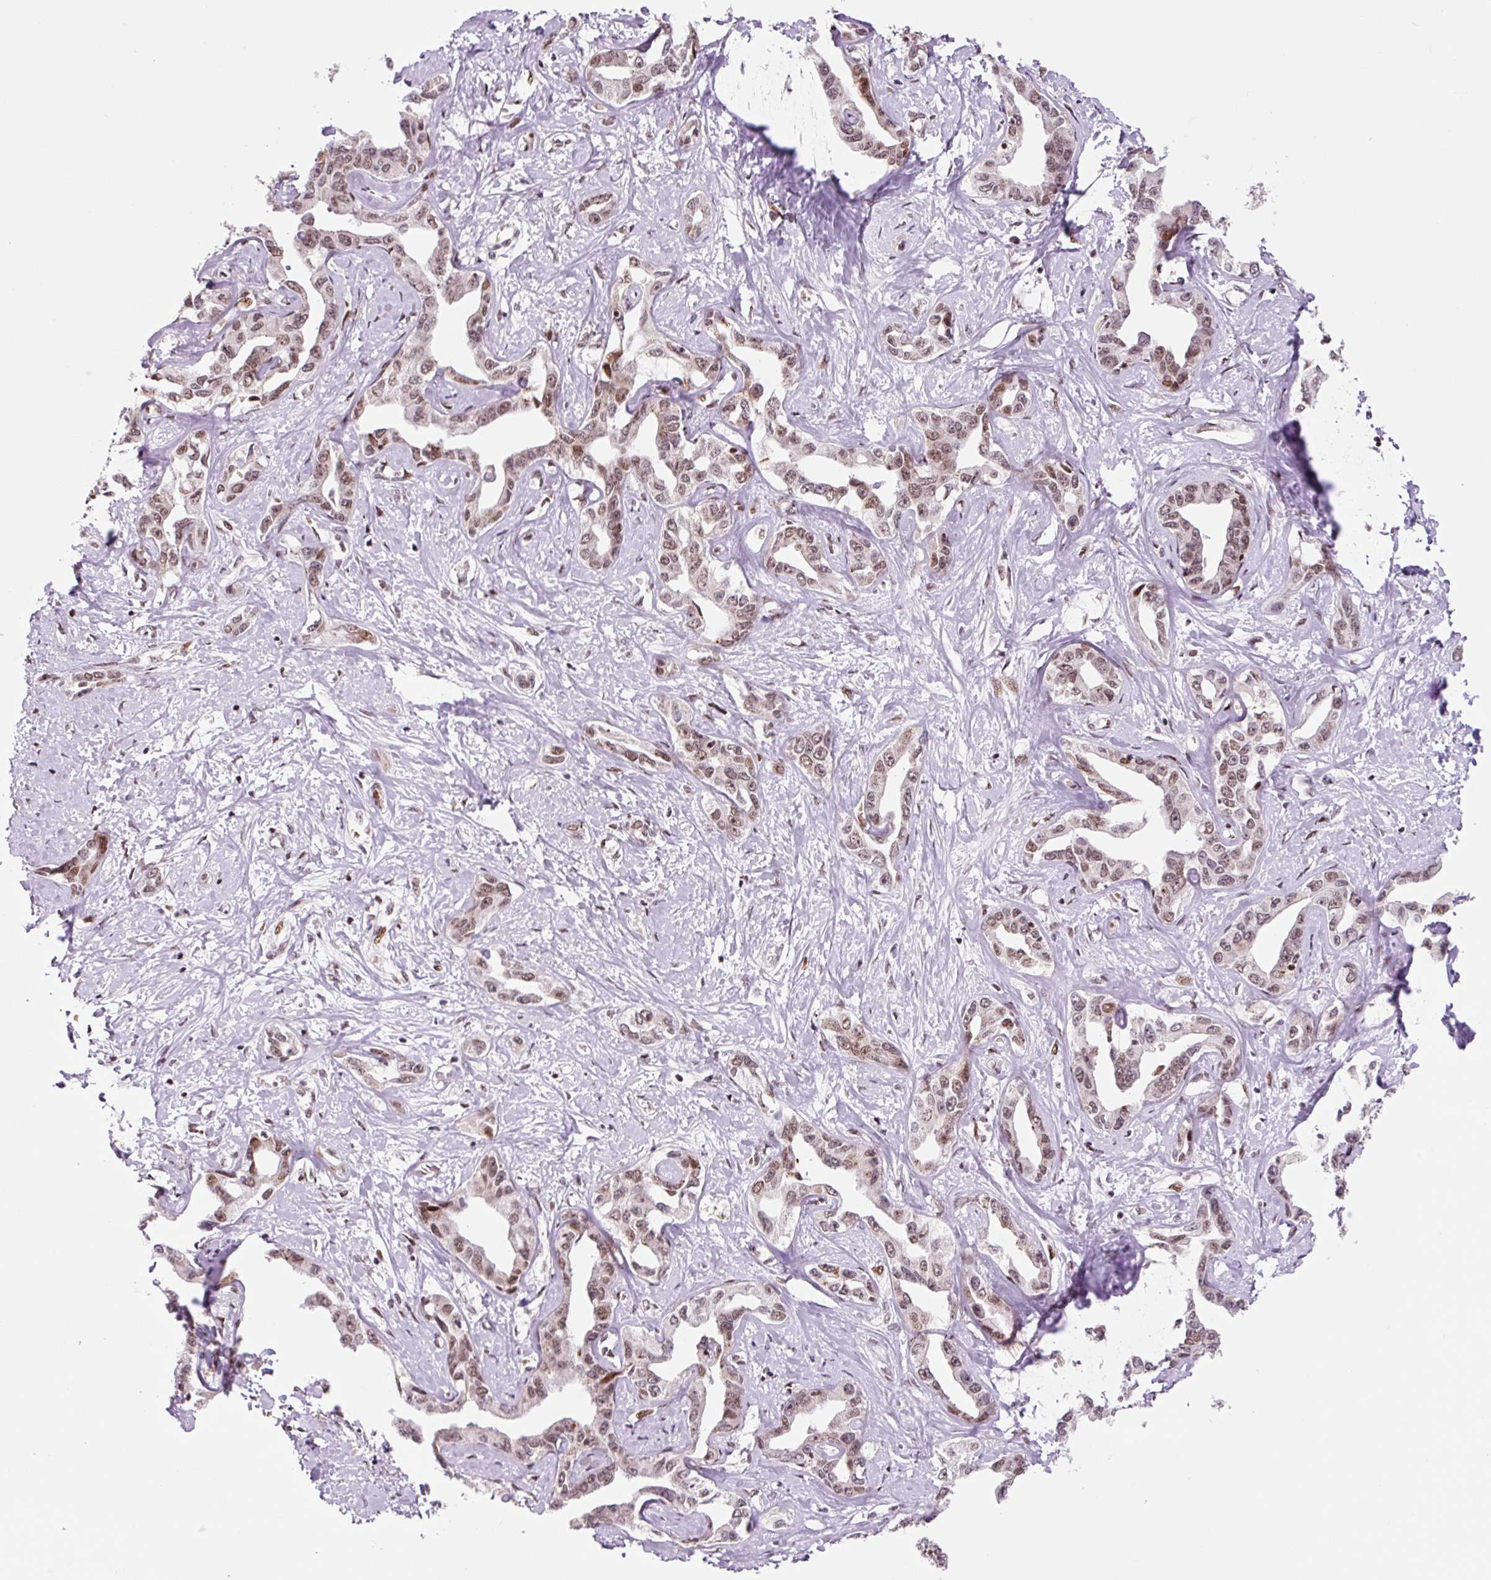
{"staining": {"intensity": "moderate", "quantity": ">75%", "location": "nuclear"}, "tissue": "liver cancer", "cell_type": "Tumor cells", "image_type": "cancer", "snomed": [{"axis": "morphology", "description": "Cholangiocarcinoma"}, {"axis": "topography", "description": "Liver"}], "caption": "Liver cholangiocarcinoma stained with IHC exhibits moderate nuclear positivity in about >75% of tumor cells.", "gene": "CCNL2", "patient": {"sex": "male", "age": 59}}